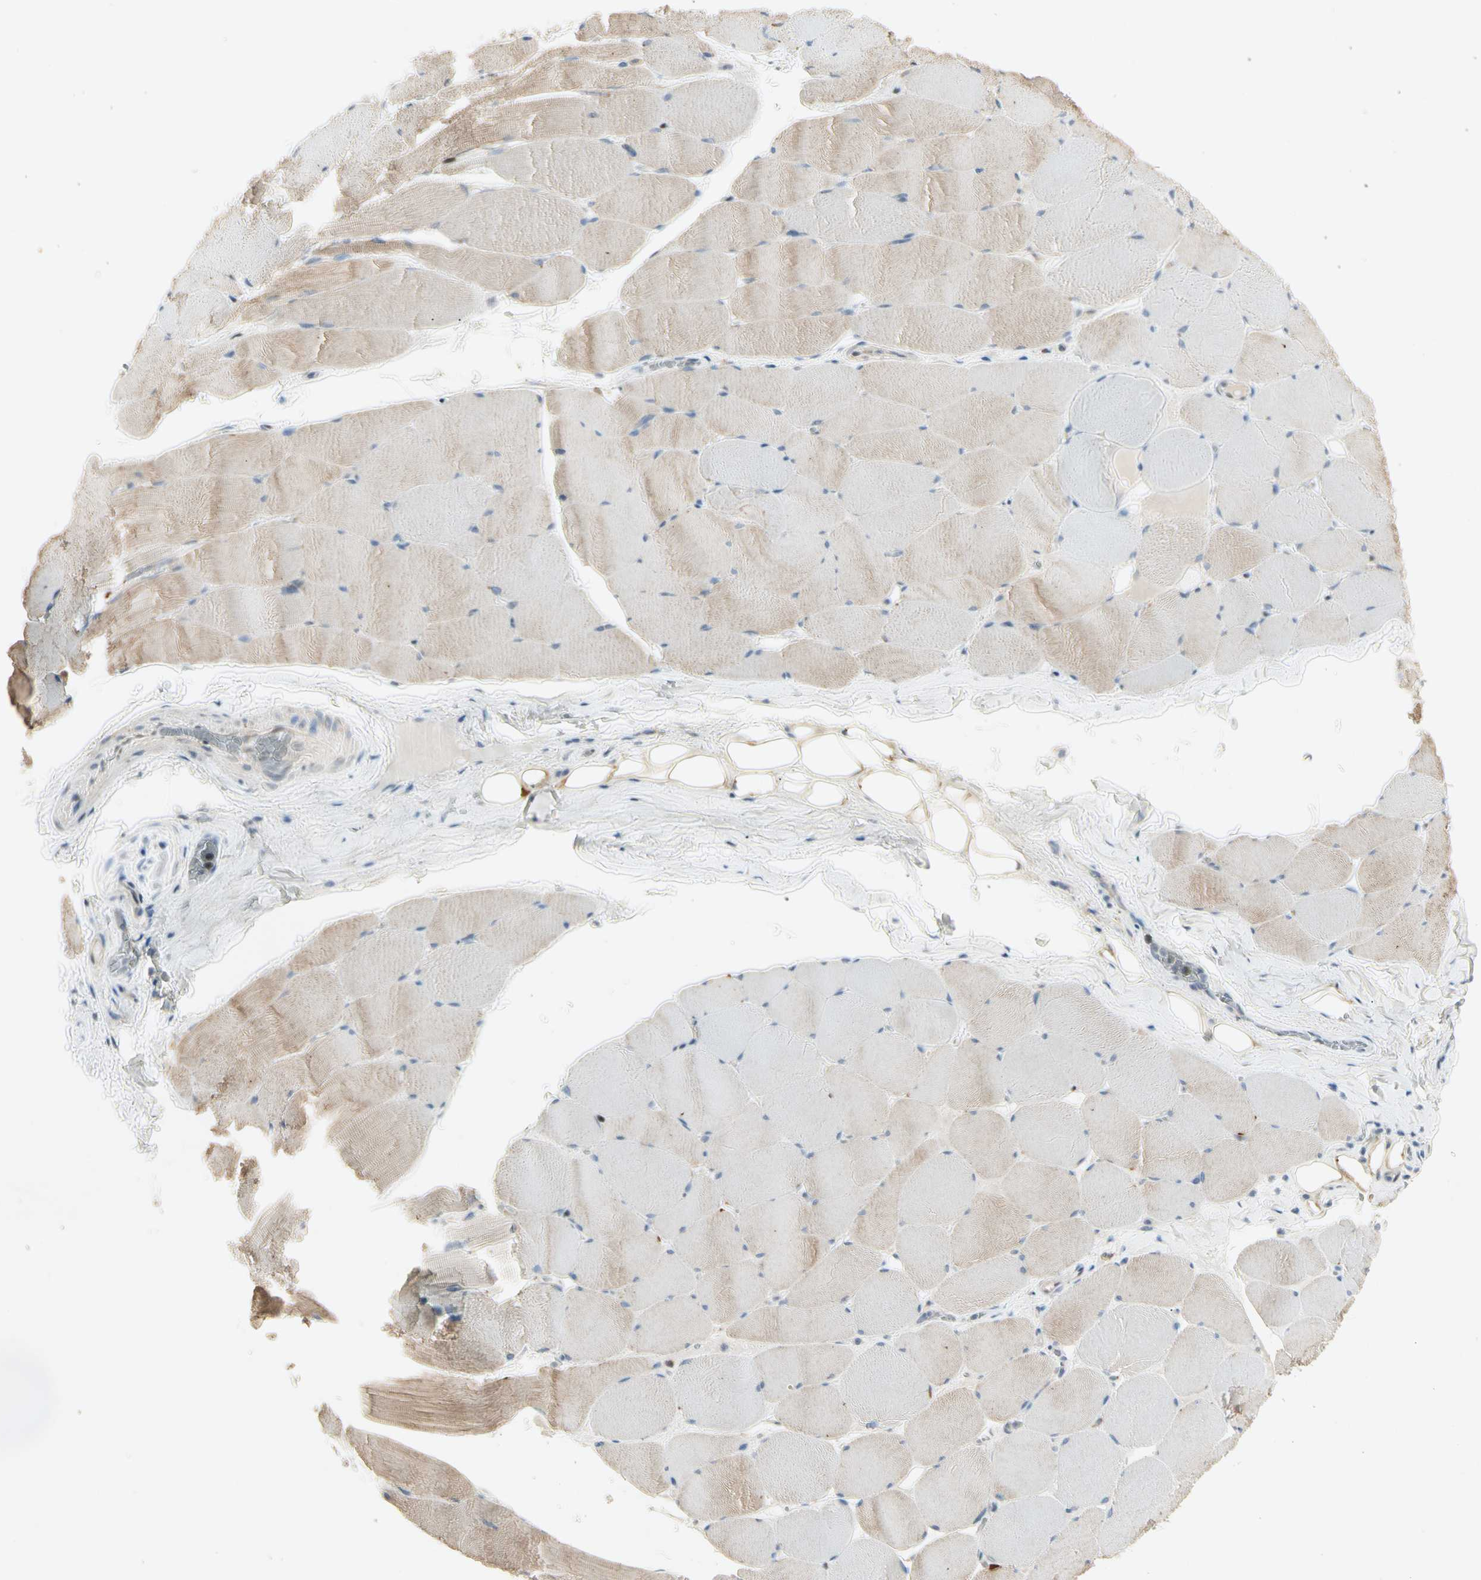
{"staining": {"intensity": "weak", "quantity": ">75%", "location": "cytoplasmic/membranous"}, "tissue": "skeletal muscle", "cell_type": "Myocytes", "image_type": "normal", "snomed": [{"axis": "morphology", "description": "Normal tissue, NOS"}, {"axis": "topography", "description": "Skeletal muscle"}], "caption": "IHC micrograph of benign skeletal muscle stained for a protein (brown), which shows low levels of weak cytoplasmic/membranous expression in approximately >75% of myocytes.", "gene": "IL1R1", "patient": {"sex": "male", "age": 62}}